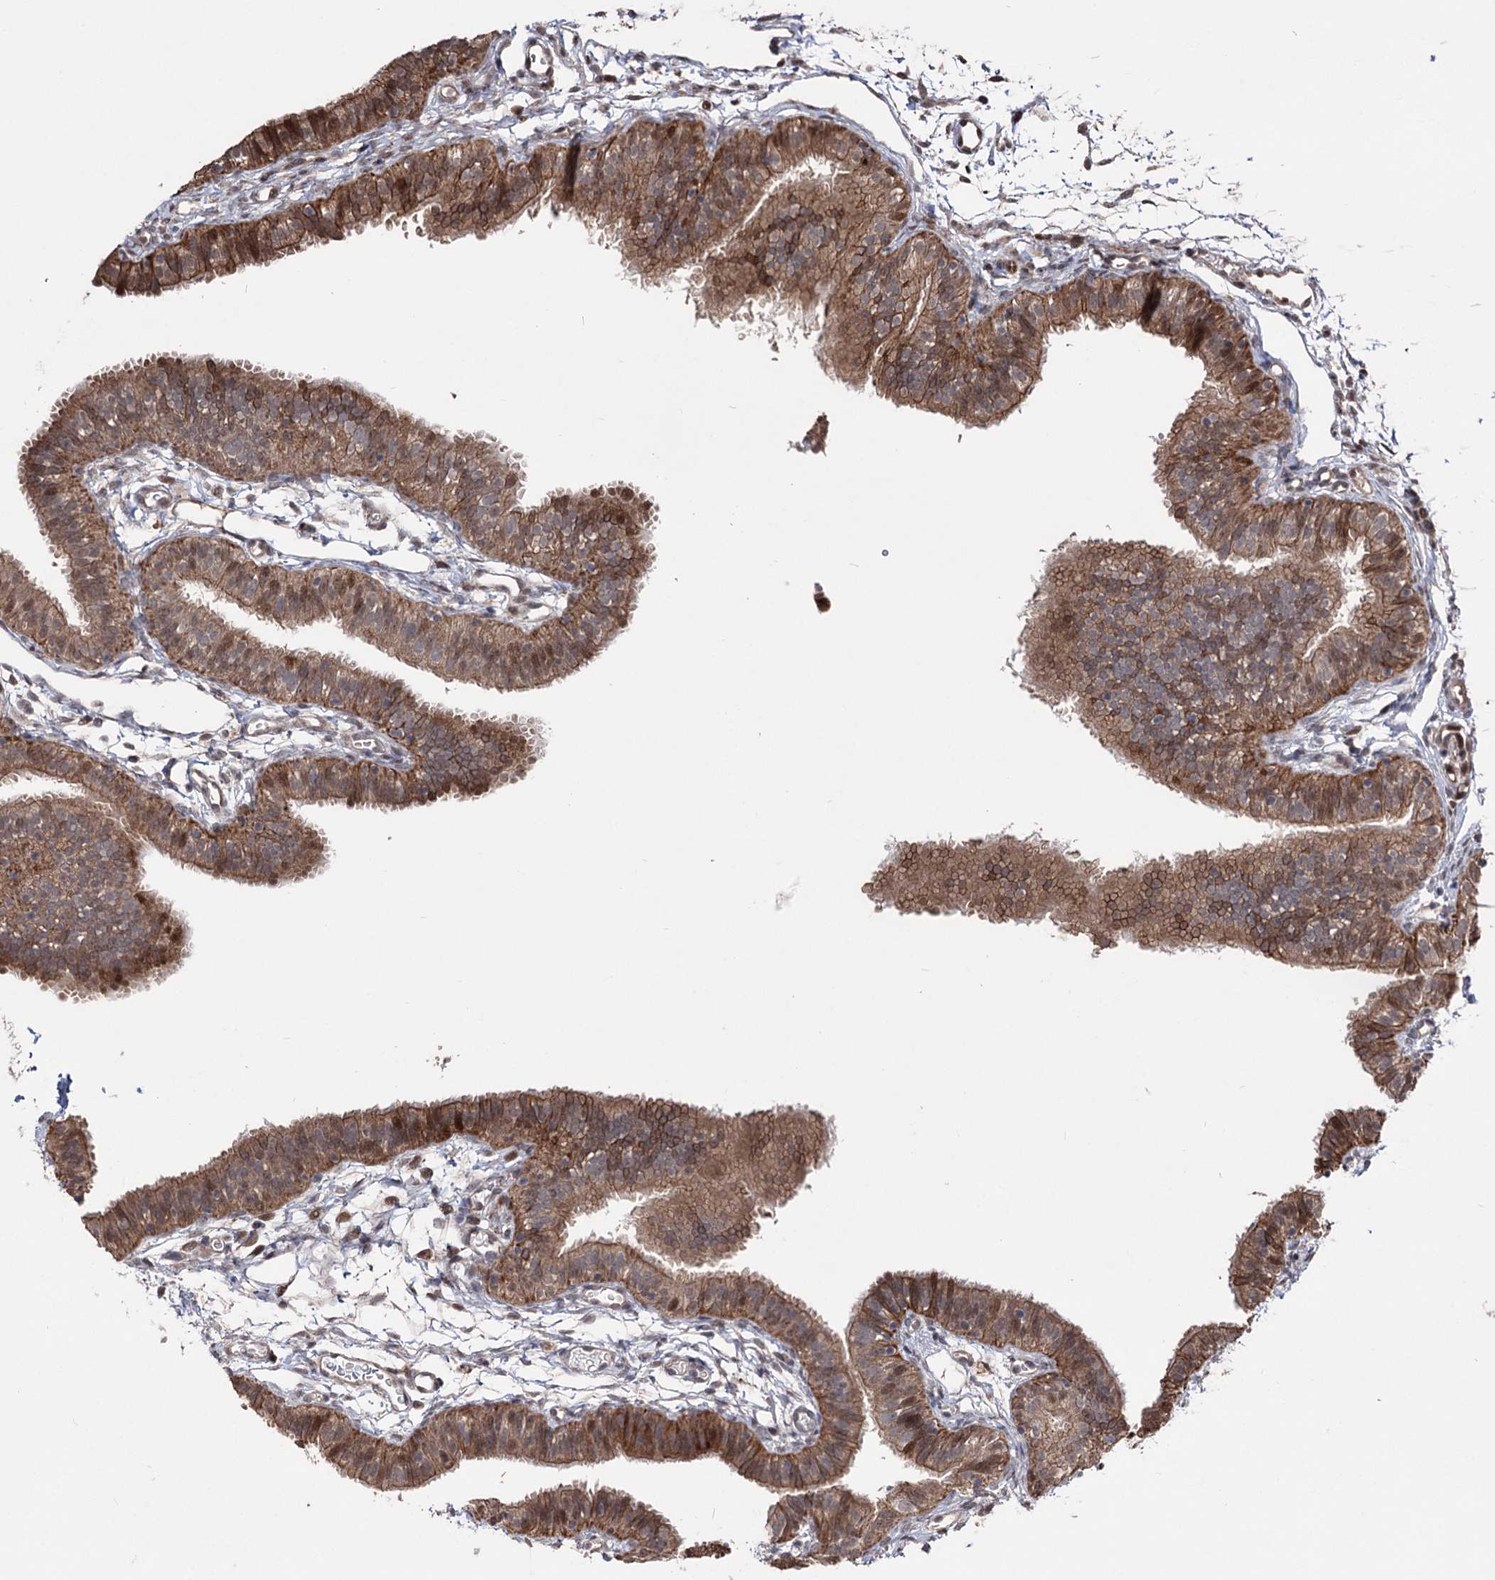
{"staining": {"intensity": "moderate", "quantity": ">75%", "location": "cytoplasmic/membranous"}, "tissue": "fallopian tube", "cell_type": "Glandular cells", "image_type": "normal", "snomed": [{"axis": "morphology", "description": "Normal tissue, NOS"}, {"axis": "topography", "description": "Fallopian tube"}], "caption": "The immunohistochemical stain shows moderate cytoplasmic/membranous positivity in glandular cells of normal fallopian tube. The protein of interest is stained brown, and the nuclei are stained in blue (DAB IHC with brightfield microscopy, high magnification).", "gene": "CPNE8", "patient": {"sex": "female", "age": 35}}